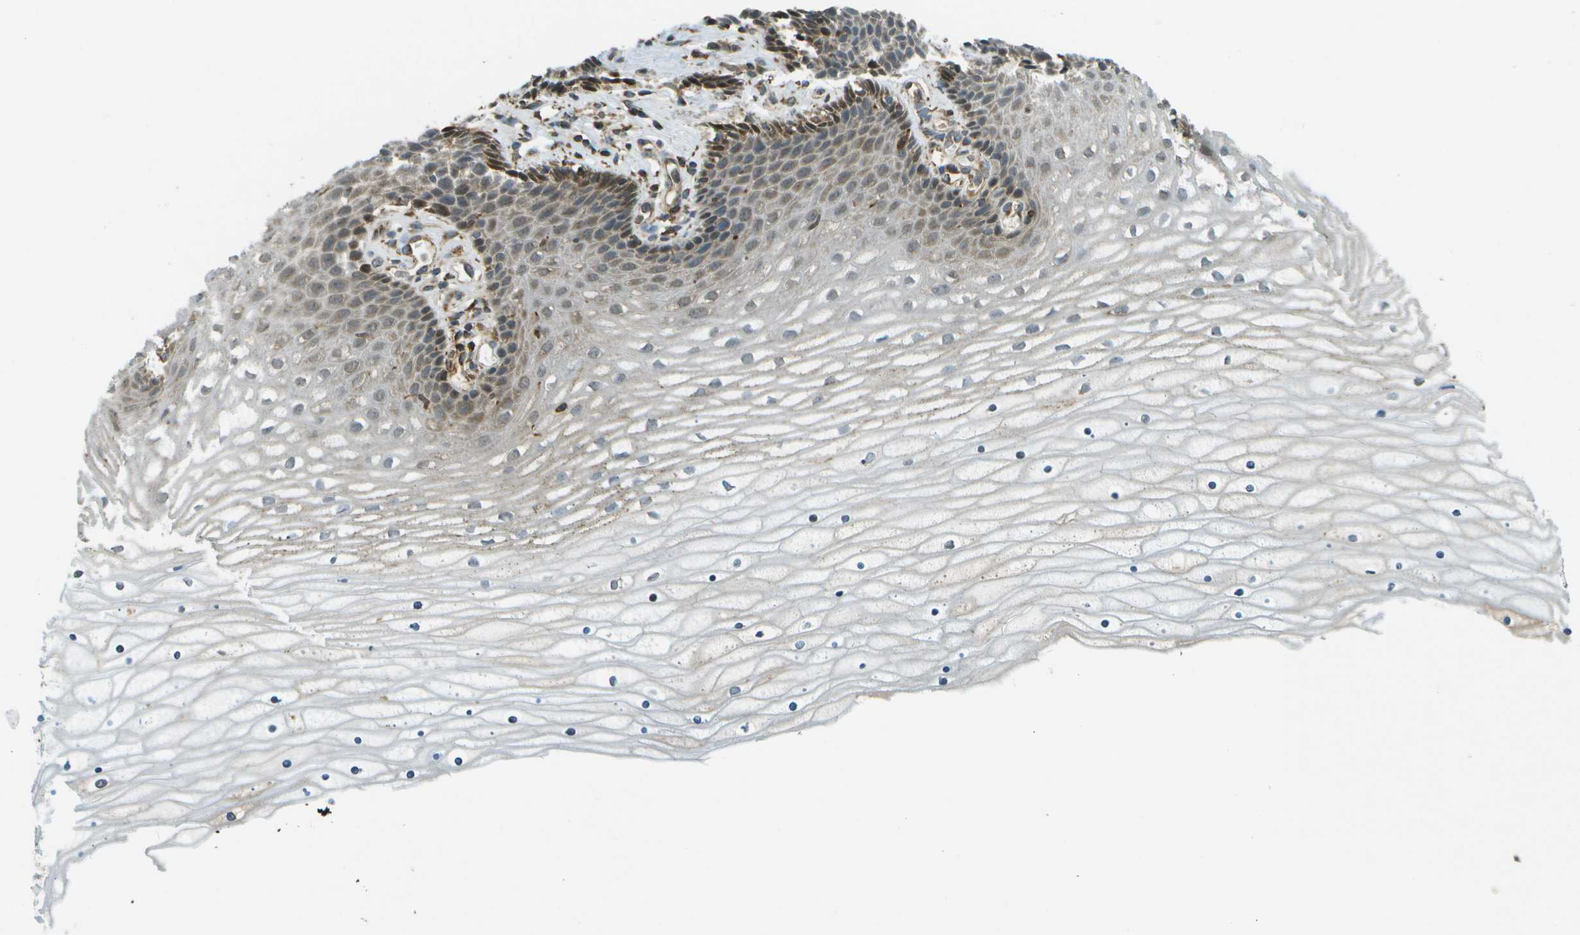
{"staining": {"intensity": "moderate", "quantity": ">75%", "location": "cytoplasmic/membranous"}, "tissue": "cervix", "cell_type": "Glandular cells", "image_type": "normal", "snomed": [{"axis": "morphology", "description": "Normal tissue, NOS"}, {"axis": "topography", "description": "Cervix"}], "caption": "A brown stain highlights moderate cytoplasmic/membranous staining of a protein in glandular cells of benign cervix.", "gene": "USP30", "patient": {"sex": "female", "age": 39}}